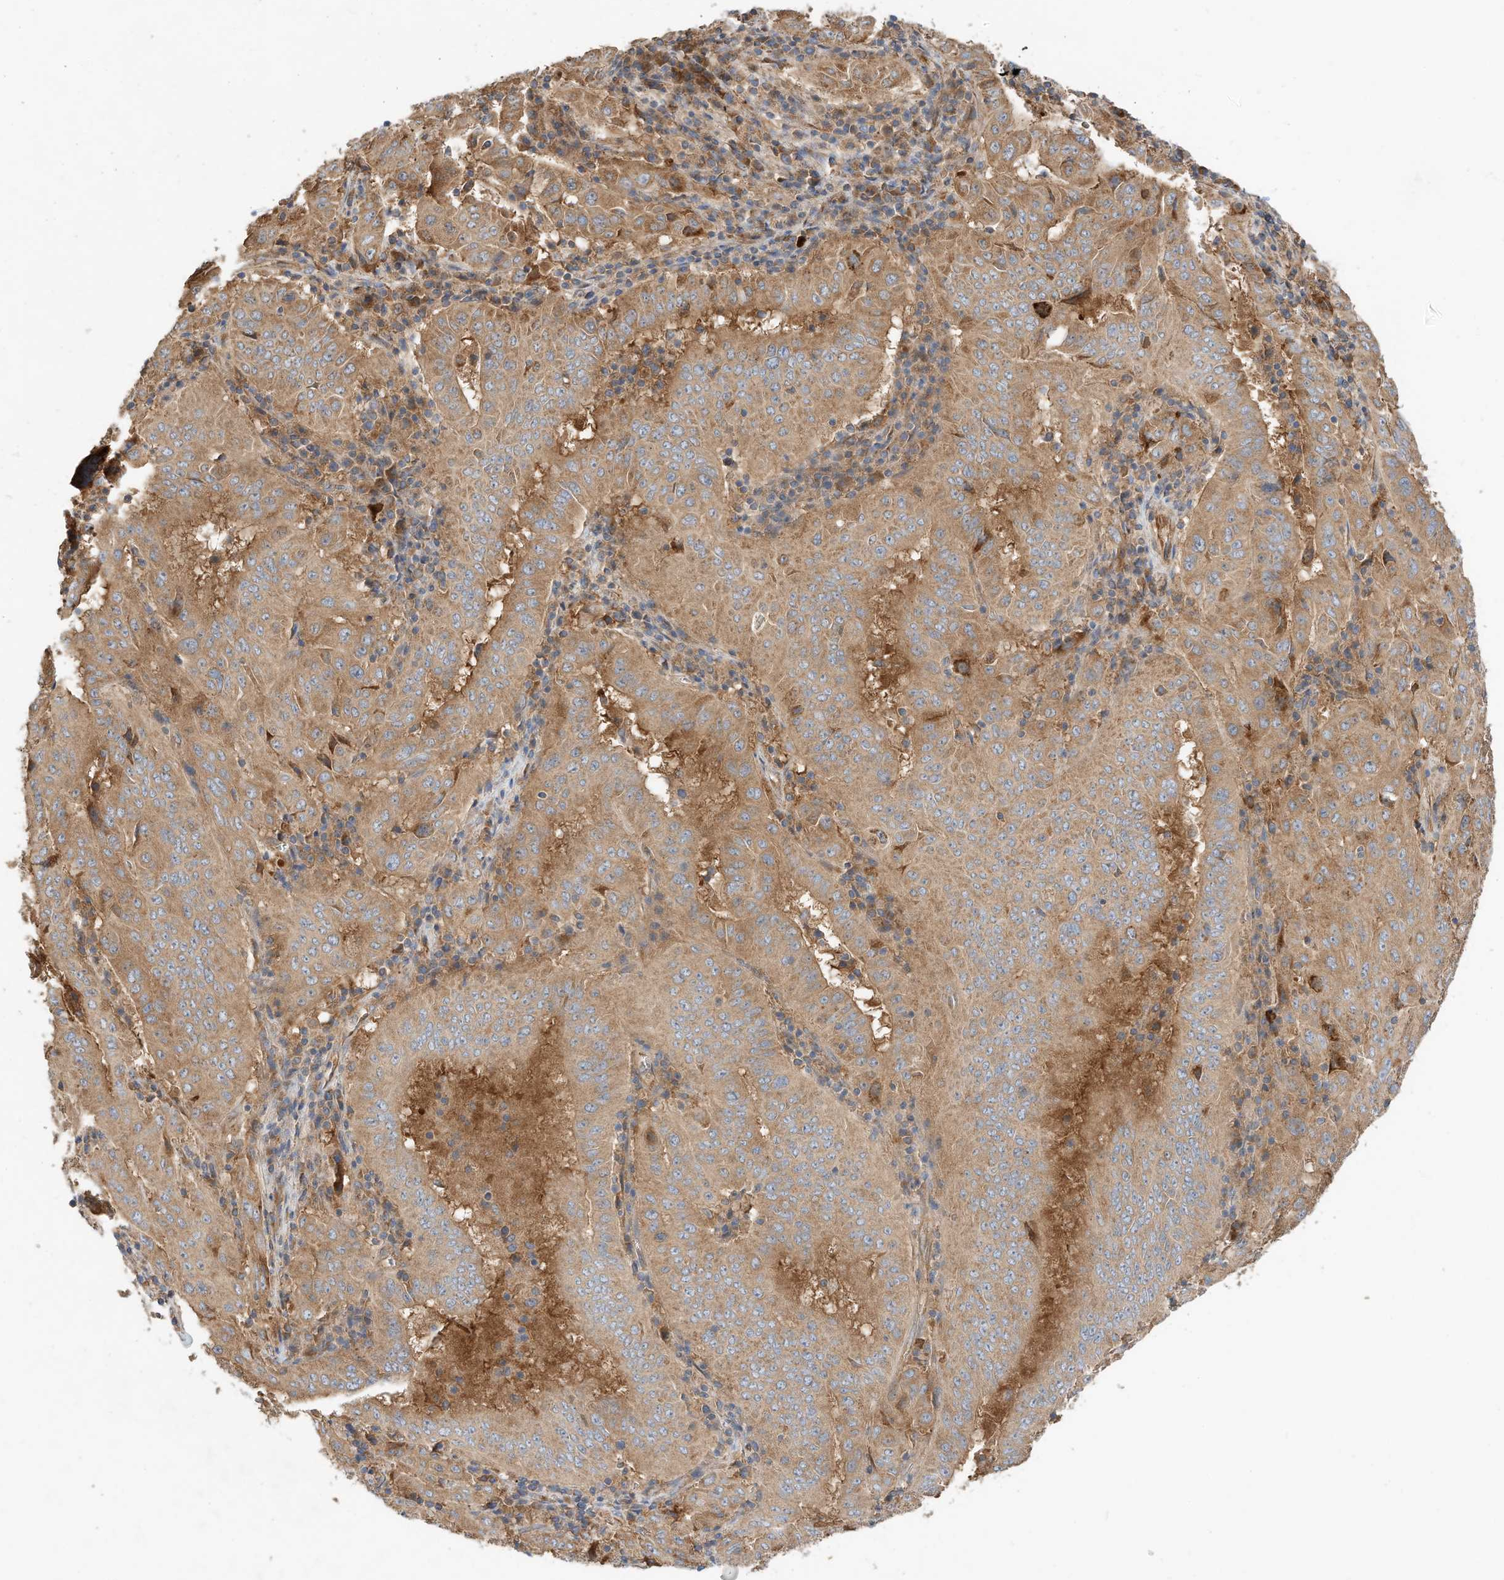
{"staining": {"intensity": "moderate", "quantity": ">75%", "location": "cytoplasmic/membranous"}, "tissue": "pancreatic cancer", "cell_type": "Tumor cells", "image_type": "cancer", "snomed": [{"axis": "morphology", "description": "Adenocarcinoma, NOS"}, {"axis": "topography", "description": "Pancreas"}], "caption": "Immunohistochemistry image of neoplastic tissue: human adenocarcinoma (pancreatic) stained using immunohistochemistry demonstrates medium levels of moderate protein expression localized specifically in the cytoplasmic/membranous of tumor cells, appearing as a cytoplasmic/membranous brown color.", "gene": "CPAMD8", "patient": {"sex": "male", "age": 63}}